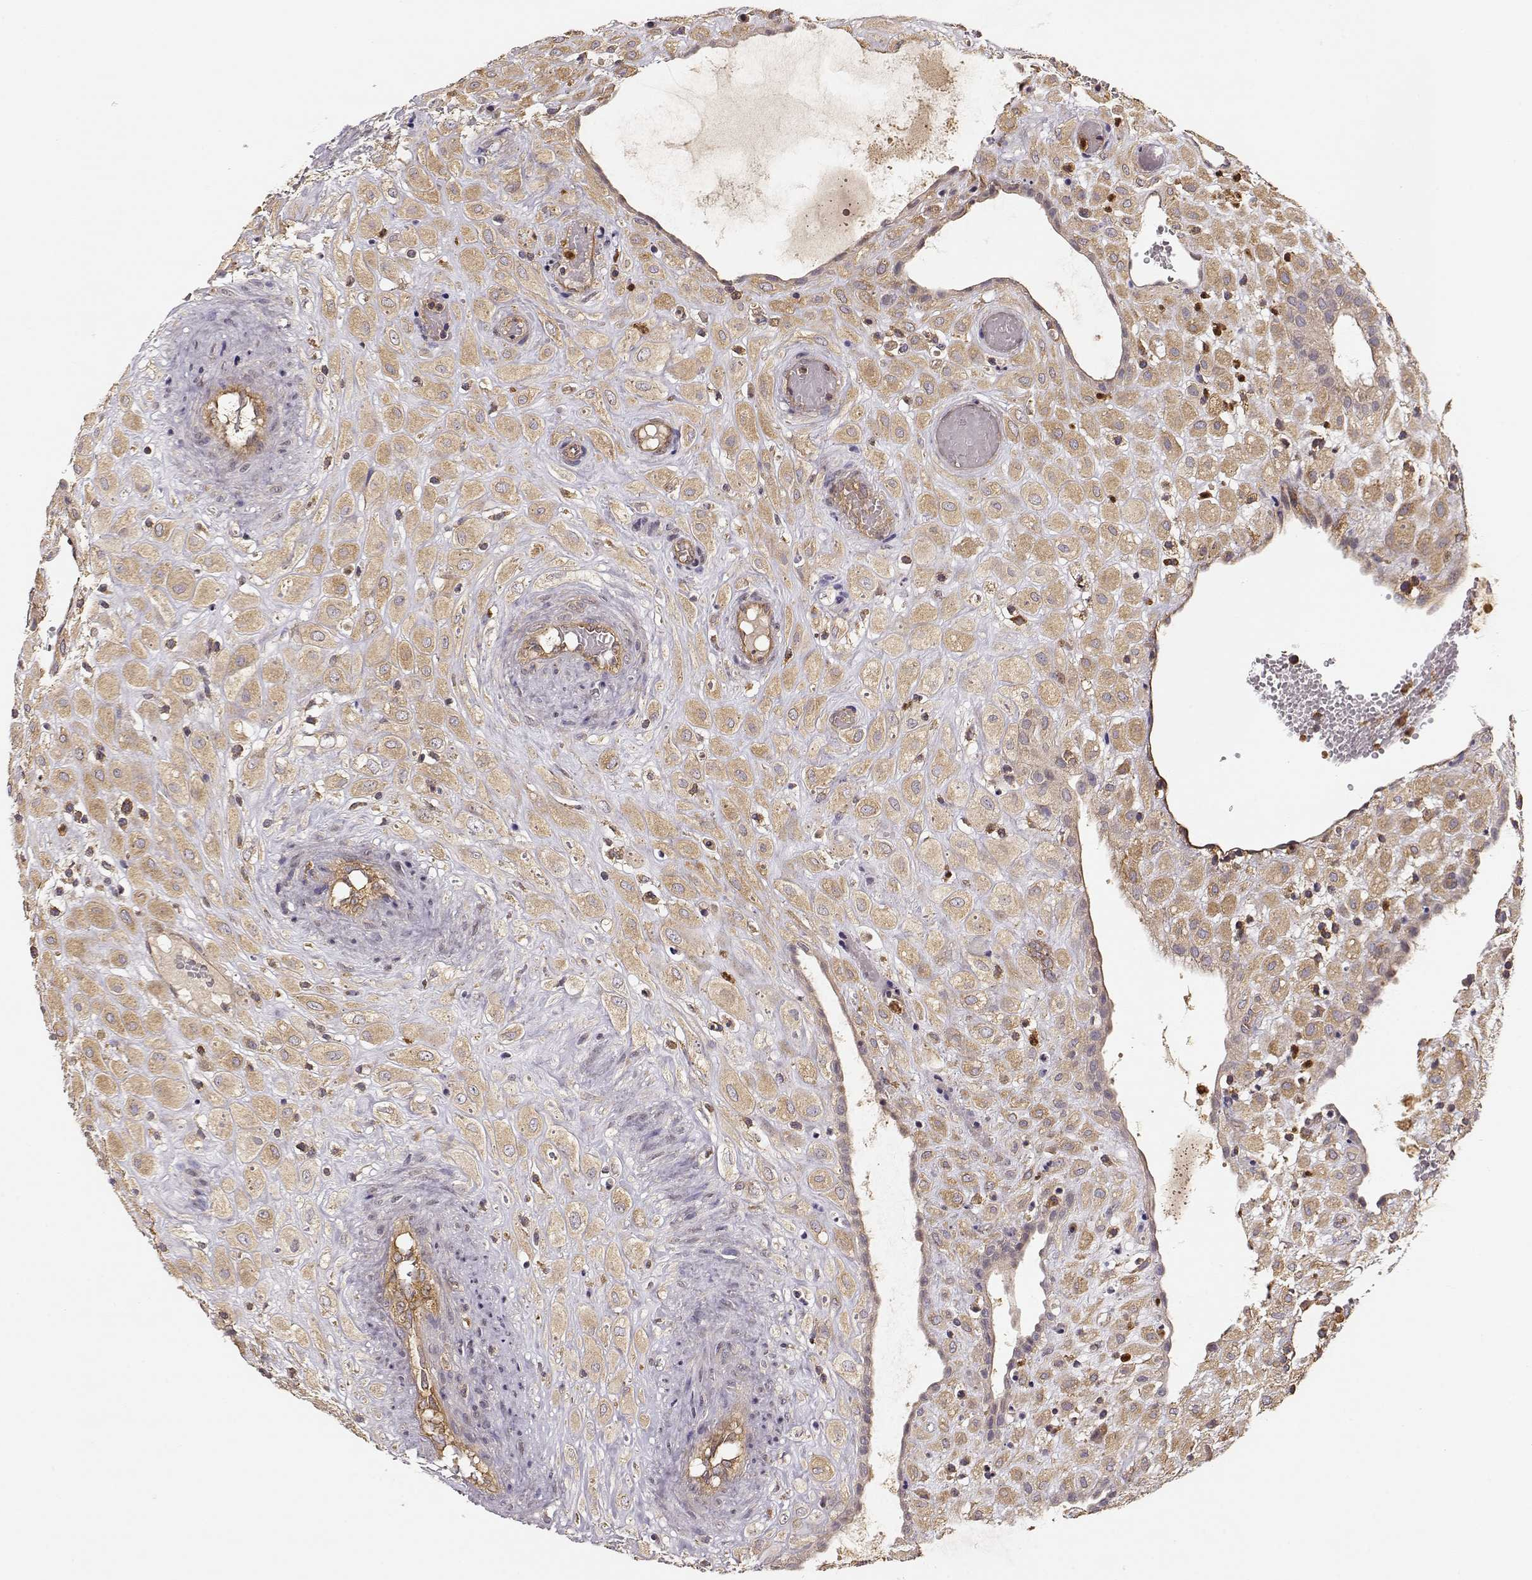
{"staining": {"intensity": "weak", "quantity": ">75%", "location": "cytoplasmic/membranous"}, "tissue": "placenta", "cell_type": "Decidual cells", "image_type": "normal", "snomed": [{"axis": "morphology", "description": "Normal tissue, NOS"}, {"axis": "topography", "description": "Placenta"}], "caption": "This photomicrograph shows IHC staining of benign human placenta, with low weak cytoplasmic/membranous positivity in approximately >75% of decidual cells.", "gene": "ARHGEF2", "patient": {"sex": "female", "age": 24}}